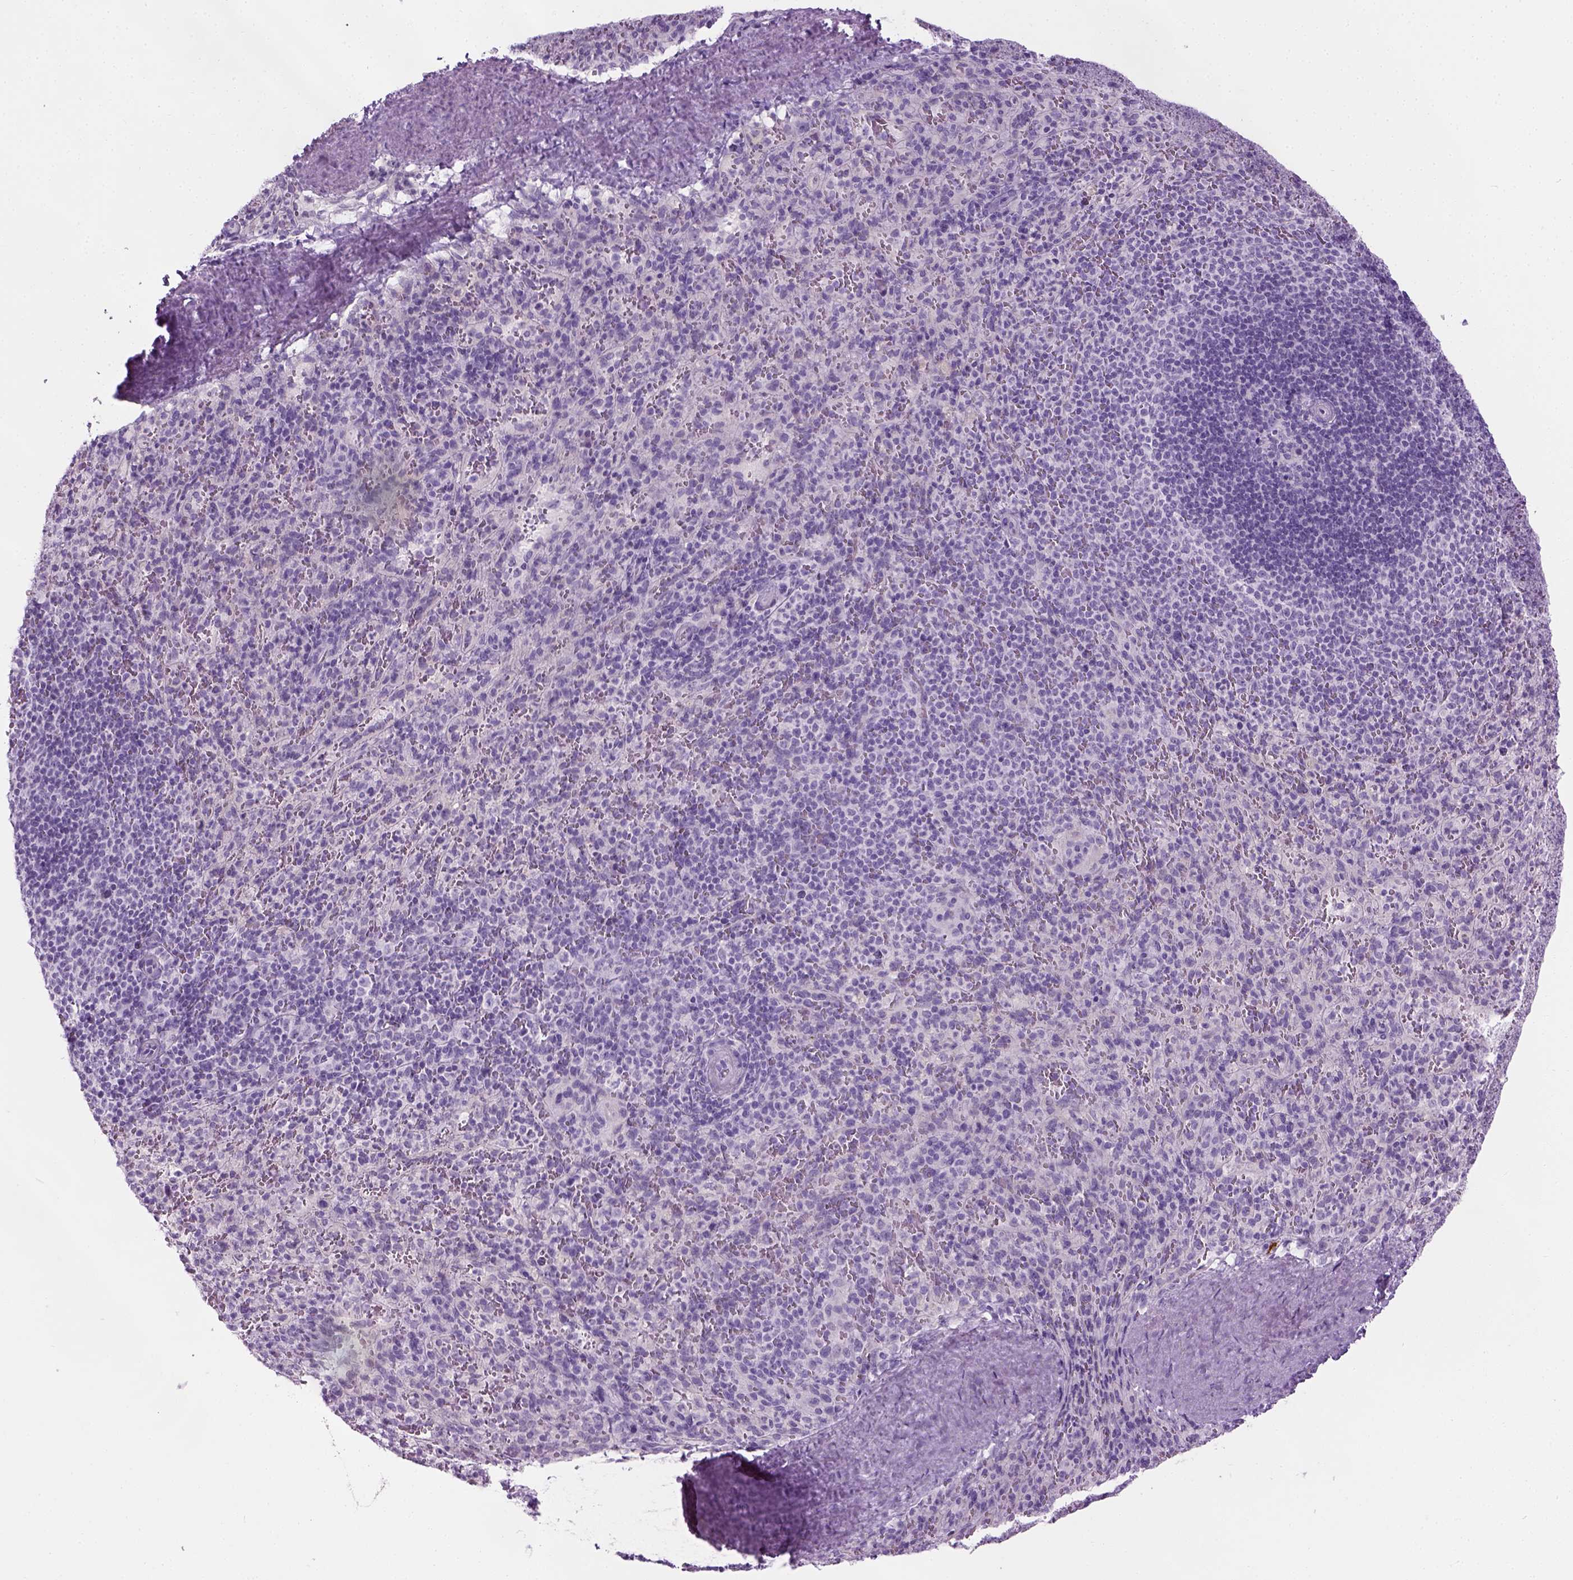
{"staining": {"intensity": "negative", "quantity": "none", "location": "none"}, "tissue": "spleen", "cell_type": "Cells in red pulp", "image_type": "normal", "snomed": [{"axis": "morphology", "description": "Normal tissue, NOS"}, {"axis": "topography", "description": "Spleen"}], "caption": "Immunohistochemistry (IHC) image of unremarkable spleen: spleen stained with DAB (3,3'-diaminobenzidine) displays no significant protein positivity in cells in red pulp.", "gene": "CIBAR2", "patient": {"sex": "male", "age": 57}}